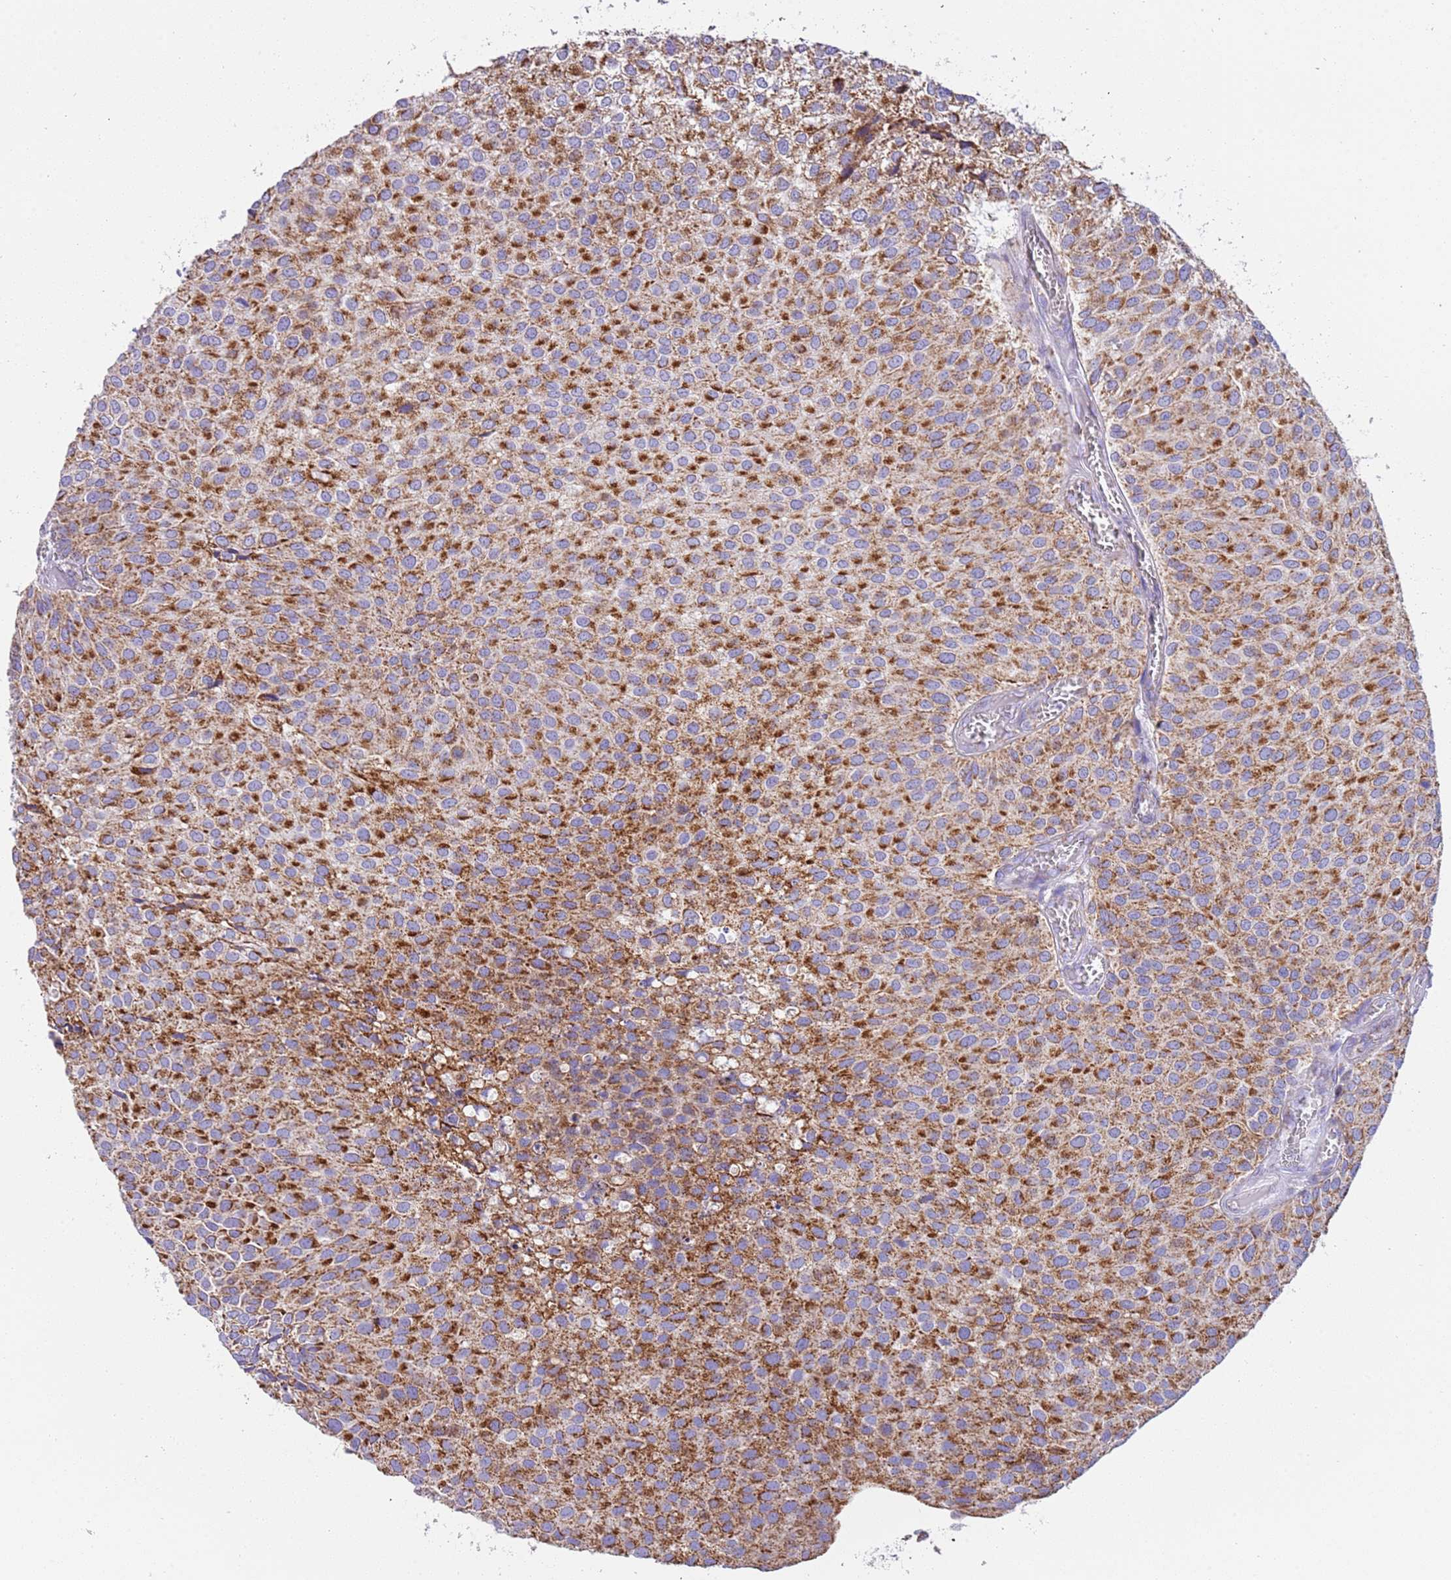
{"staining": {"intensity": "strong", "quantity": ">75%", "location": "cytoplasmic/membranous"}, "tissue": "urothelial cancer", "cell_type": "Tumor cells", "image_type": "cancer", "snomed": [{"axis": "morphology", "description": "Urothelial carcinoma, Low grade"}, {"axis": "topography", "description": "Urinary bladder"}], "caption": "Immunohistochemical staining of urothelial cancer exhibits high levels of strong cytoplasmic/membranous expression in about >75% of tumor cells.", "gene": "SUCLG2", "patient": {"sex": "male", "age": 88}}